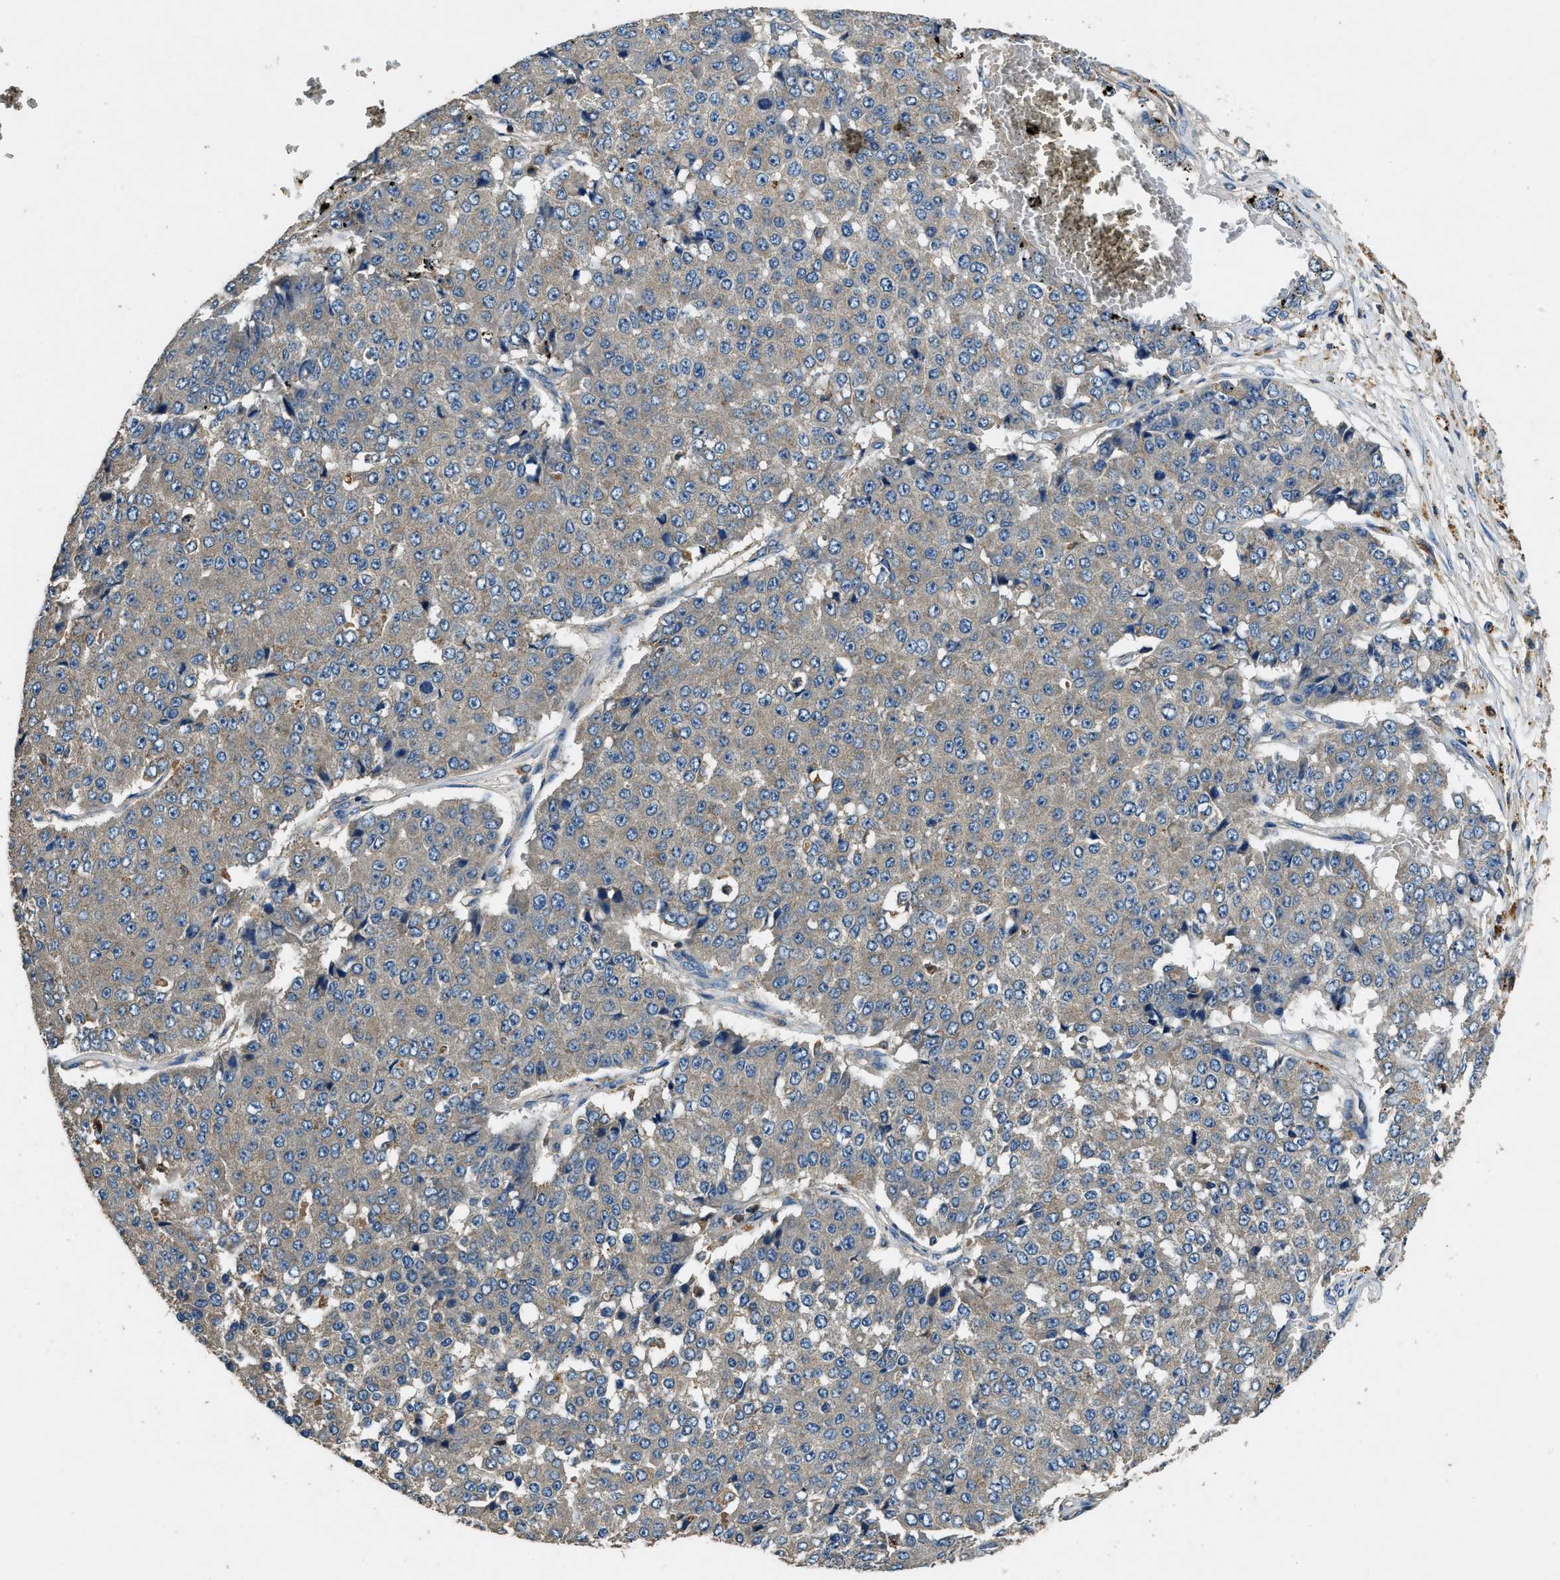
{"staining": {"intensity": "weak", "quantity": "<25%", "location": "cytoplasmic/membranous"}, "tissue": "pancreatic cancer", "cell_type": "Tumor cells", "image_type": "cancer", "snomed": [{"axis": "morphology", "description": "Adenocarcinoma, NOS"}, {"axis": "topography", "description": "Pancreas"}], "caption": "Tumor cells are negative for protein expression in human adenocarcinoma (pancreatic).", "gene": "BLOC1S1", "patient": {"sex": "male", "age": 50}}